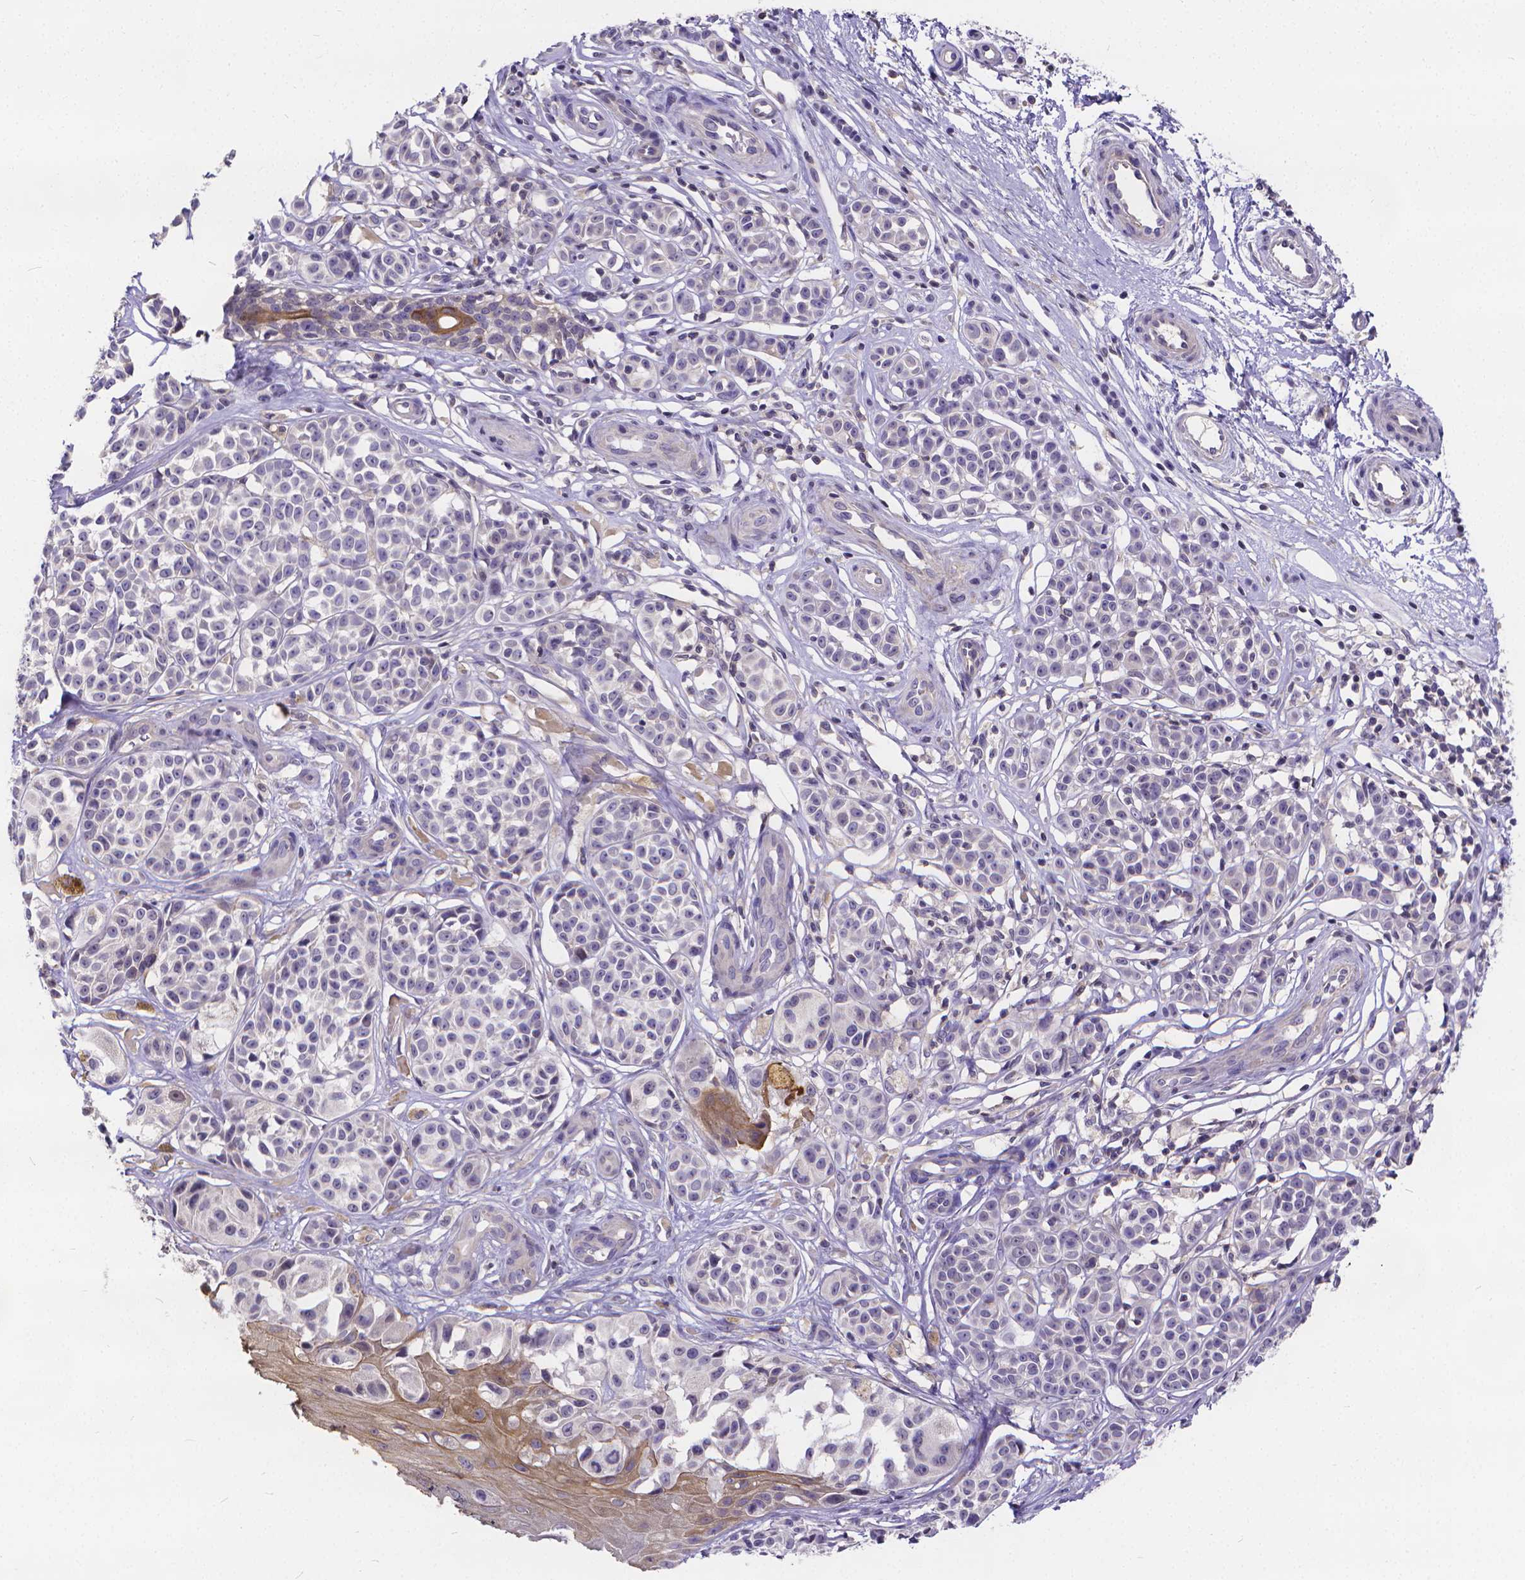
{"staining": {"intensity": "negative", "quantity": "none", "location": "none"}, "tissue": "melanoma", "cell_type": "Tumor cells", "image_type": "cancer", "snomed": [{"axis": "morphology", "description": "Malignant melanoma, NOS"}, {"axis": "topography", "description": "Skin"}], "caption": "Tumor cells are negative for protein expression in human malignant melanoma.", "gene": "GLRB", "patient": {"sex": "female", "age": 90}}